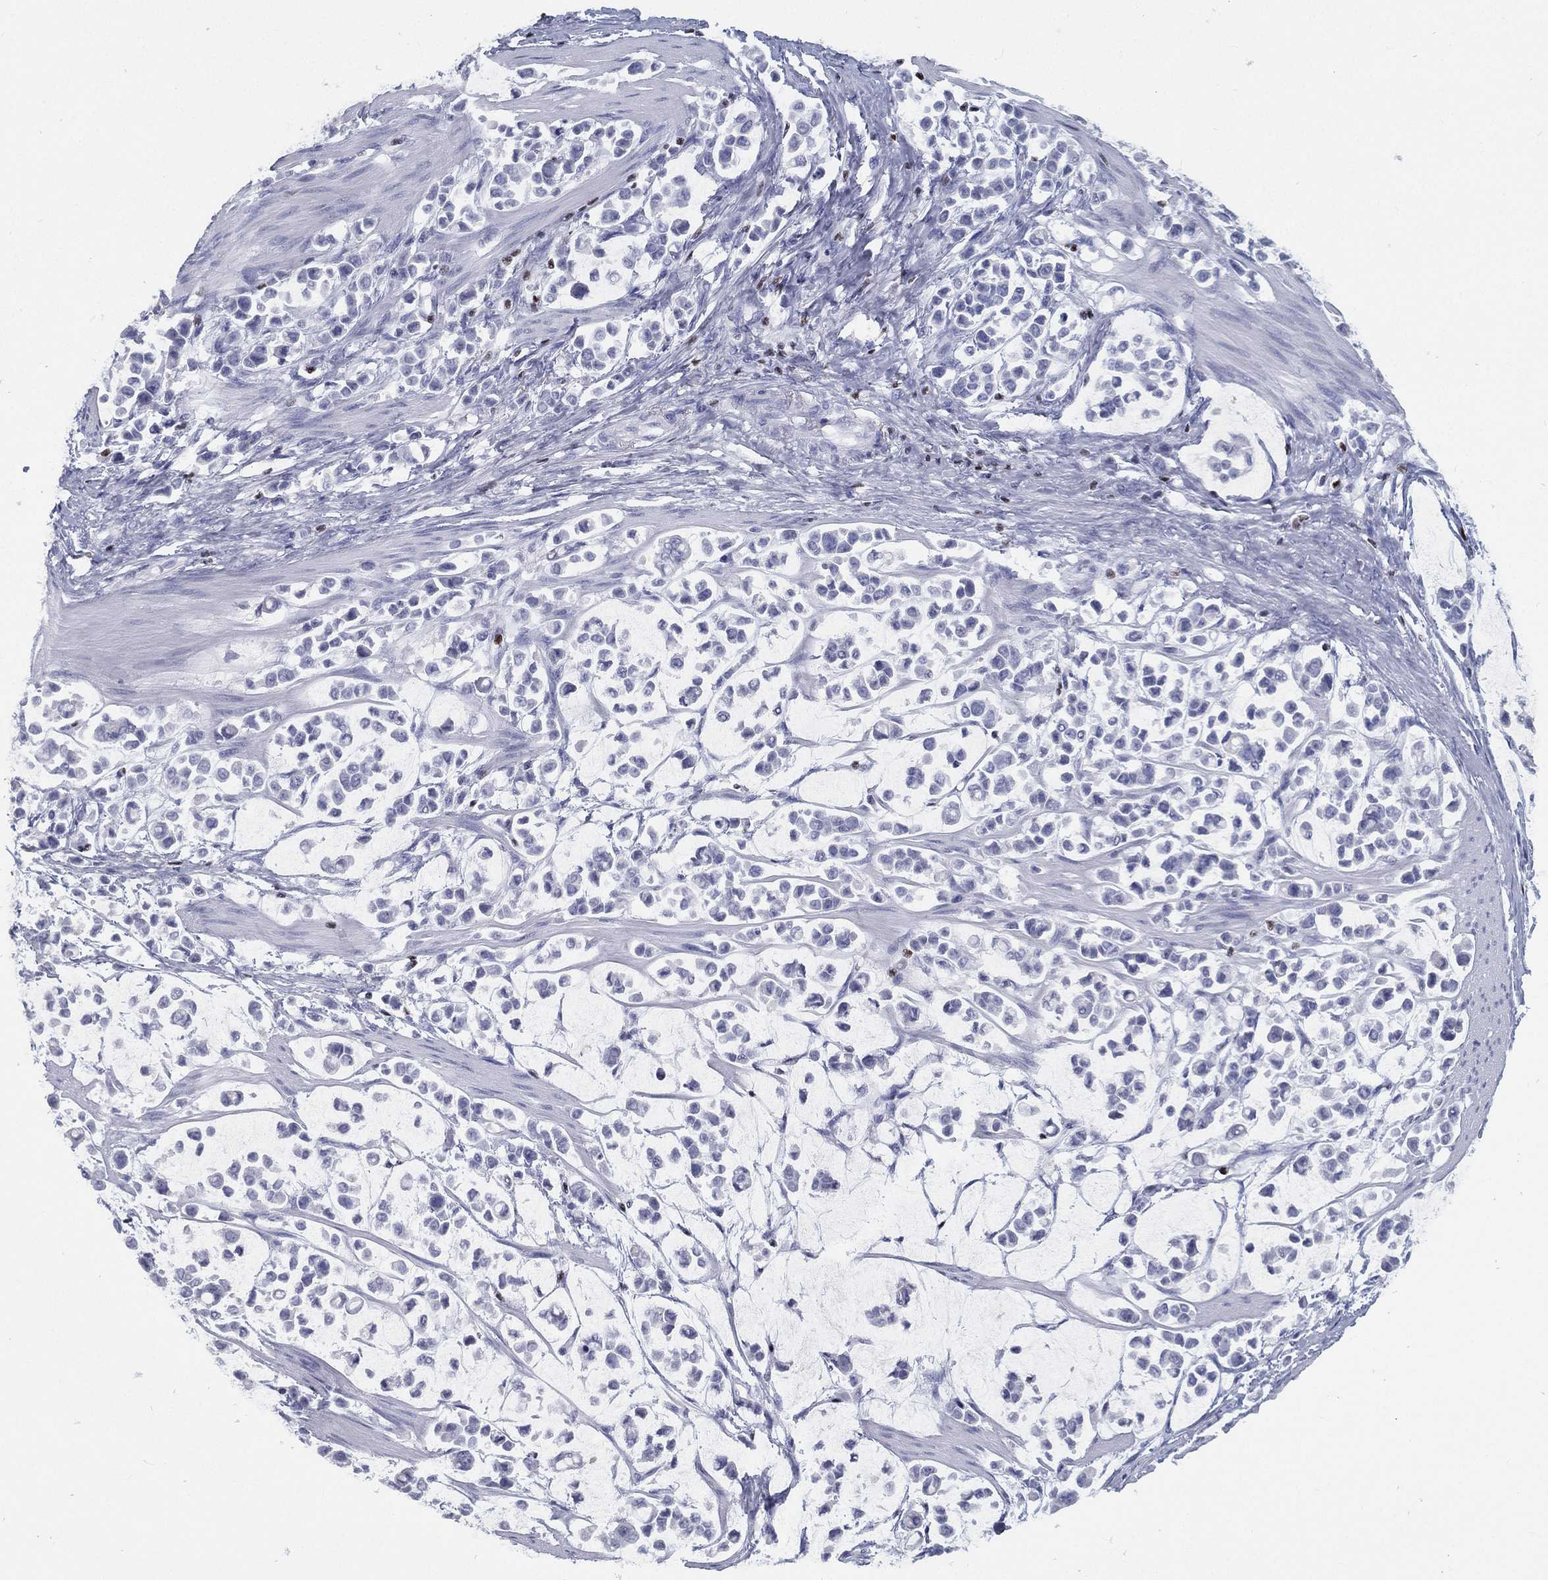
{"staining": {"intensity": "negative", "quantity": "none", "location": "none"}, "tissue": "stomach cancer", "cell_type": "Tumor cells", "image_type": "cancer", "snomed": [{"axis": "morphology", "description": "Adenocarcinoma, NOS"}, {"axis": "topography", "description": "Stomach"}], "caption": "Tumor cells are negative for brown protein staining in adenocarcinoma (stomach). Nuclei are stained in blue.", "gene": "PYHIN1", "patient": {"sex": "male", "age": 82}}